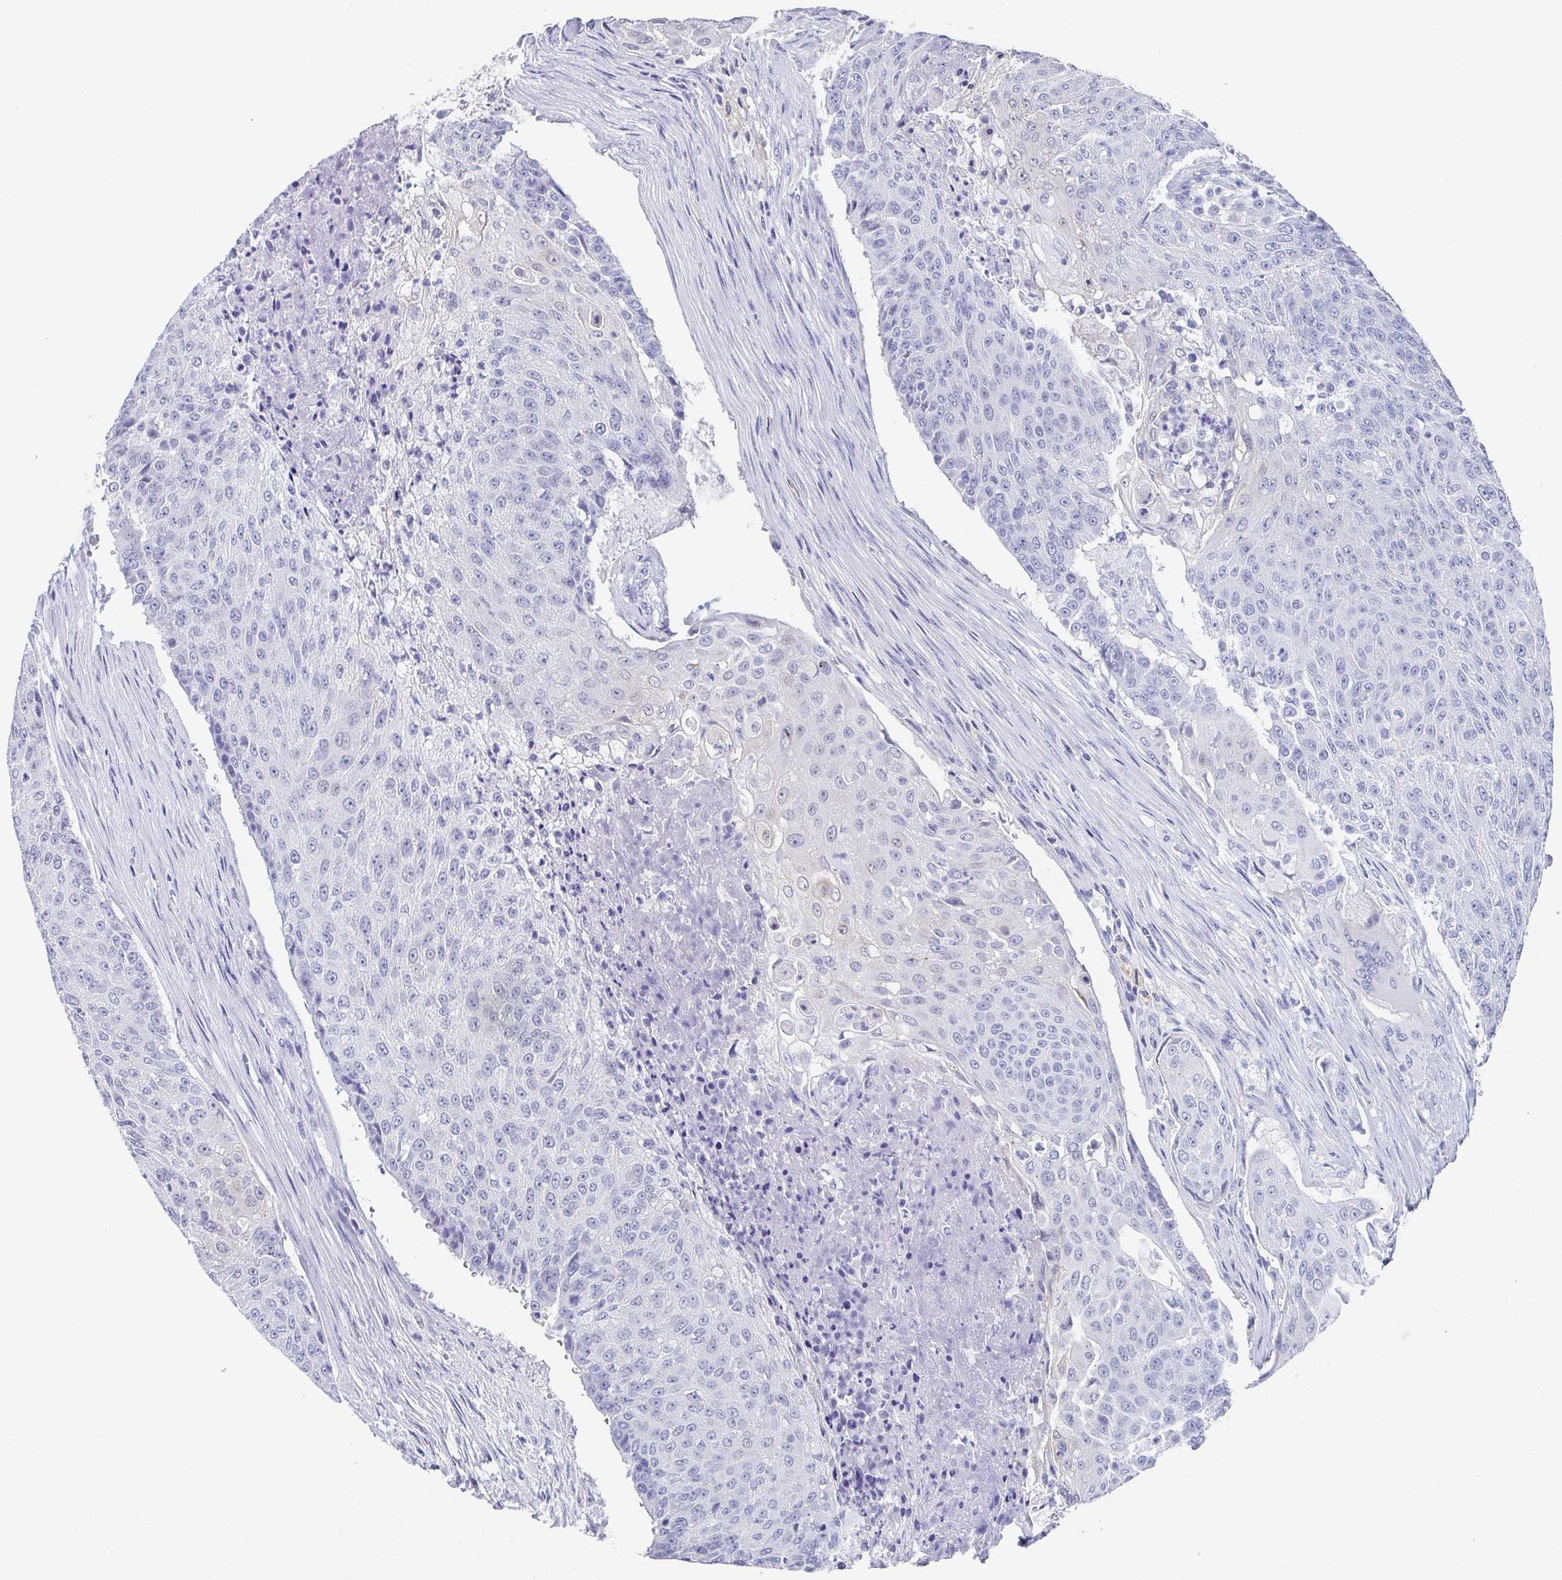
{"staining": {"intensity": "negative", "quantity": "none", "location": "none"}, "tissue": "urothelial cancer", "cell_type": "Tumor cells", "image_type": "cancer", "snomed": [{"axis": "morphology", "description": "Urothelial carcinoma, High grade"}, {"axis": "topography", "description": "Urinary bladder"}], "caption": "Immunohistochemistry (IHC) histopathology image of neoplastic tissue: urothelial cancer stained with DAB (3,3'-diaminobenzidine) displays no significant protein staining in tumor cells.", "gene": "TNFRSF8", "patient": {"sex": "female", "age": 63}}